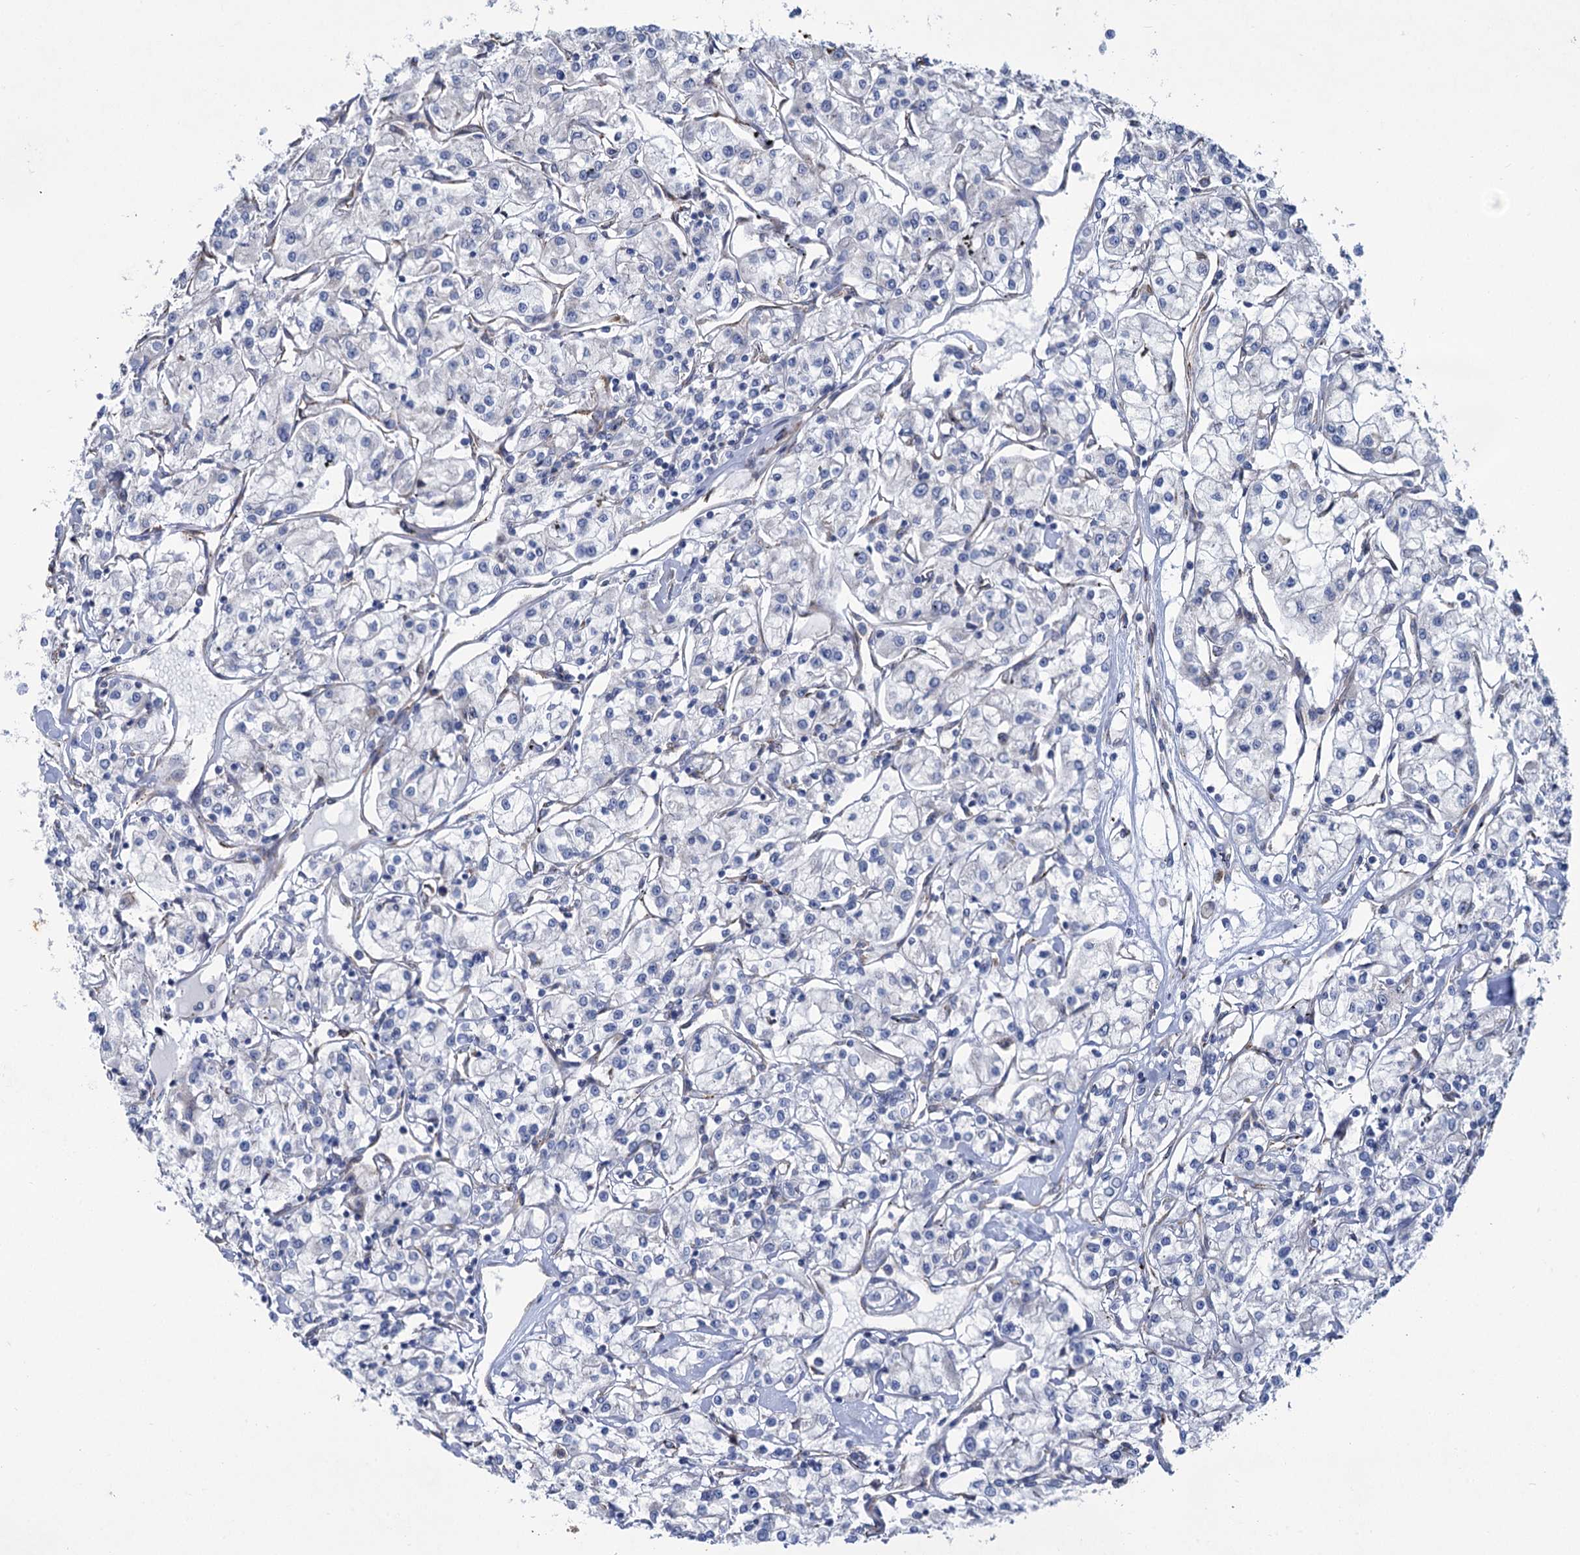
{"staining": {"intensity": "negative", "quantity": "none", "location": "none"}, "tissue": "renal cancer", "cell_type": "Tumor cells", "image_type": "cancer", "snomed": [{"axis": "morphology", "description": "Adenocarcinoma, NOS"}, {"axis": "topography", "description": "Kidney"}], "caption": "The image demonstrates no staining of tumor cells in renal cancer (adenocarcinoma).", "gene": "PRSS35", "patient": {"sex": "female", "age": 59}}